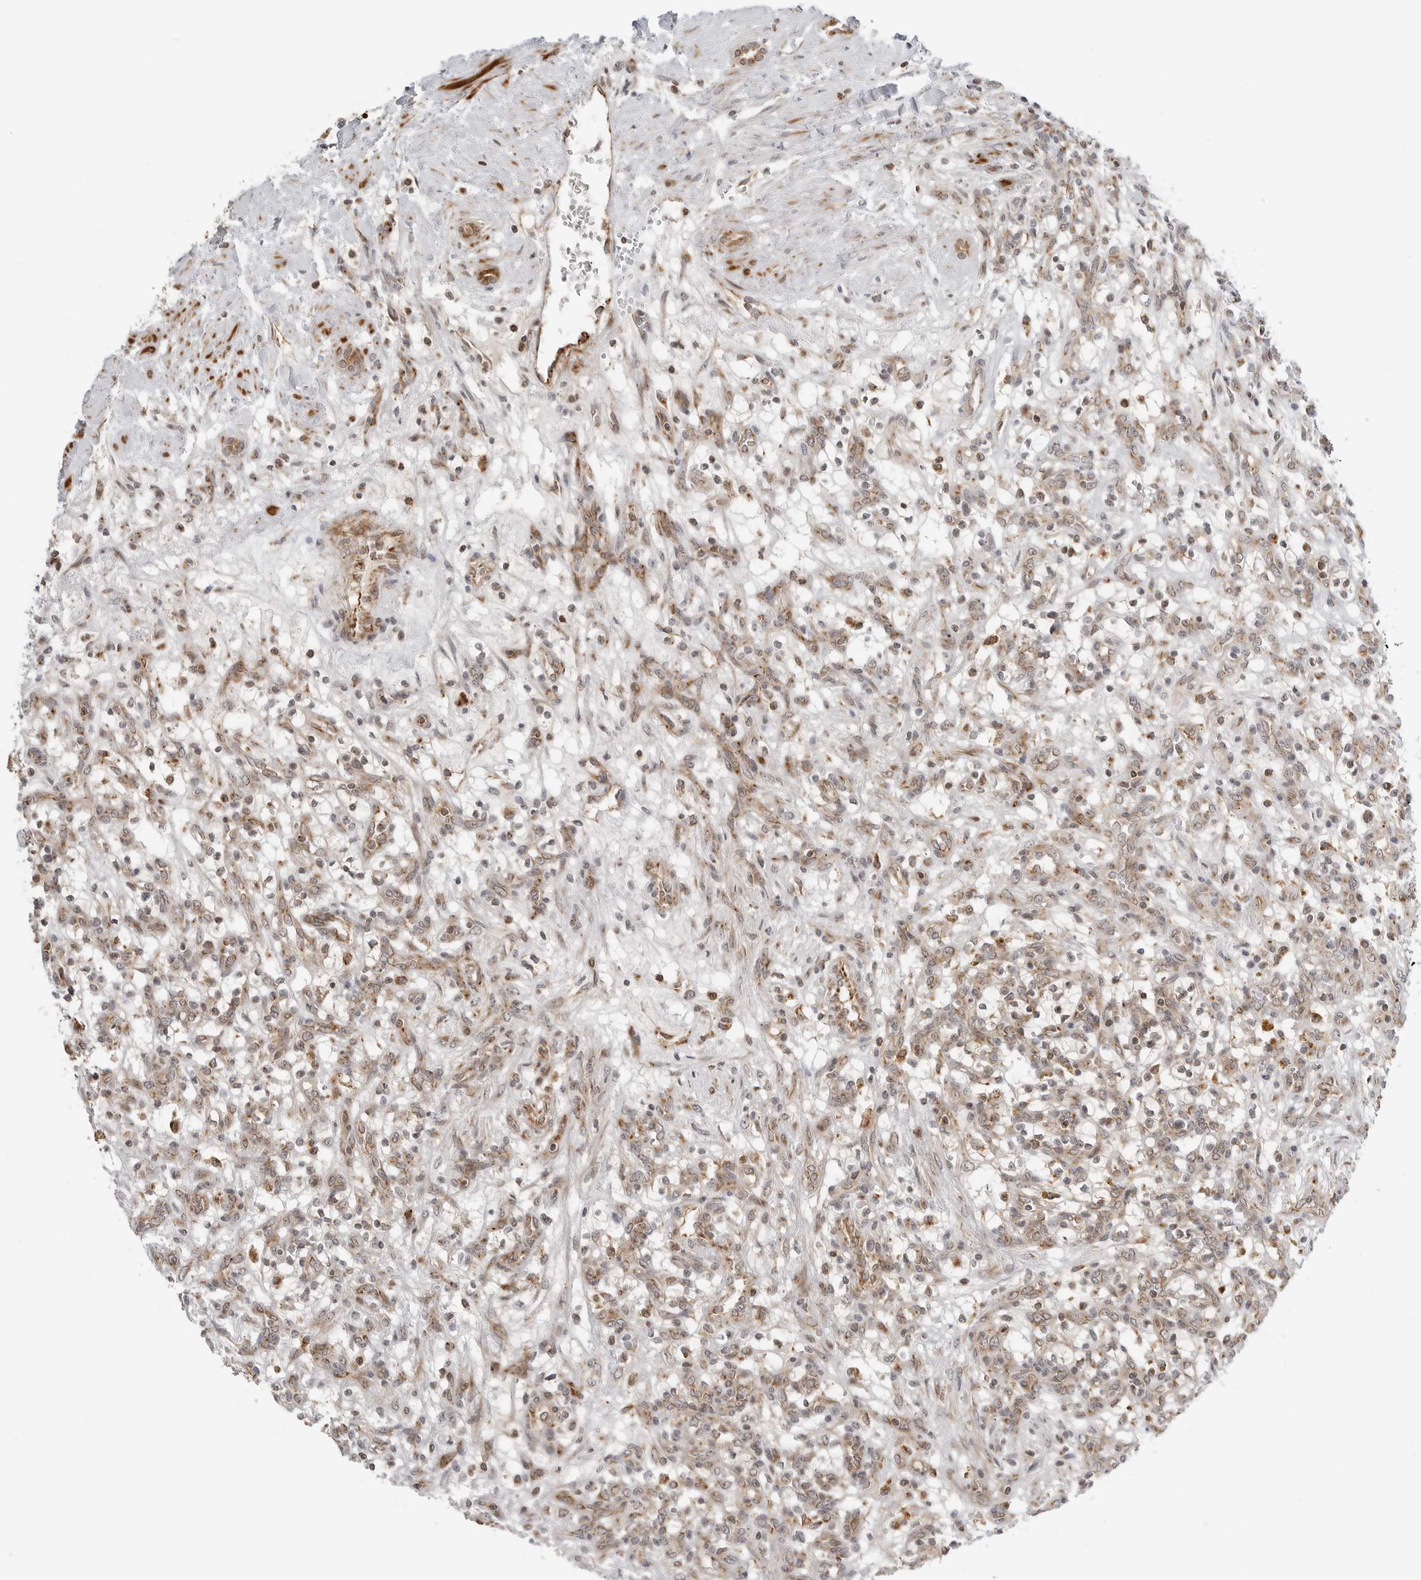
{"staining": {"intensity": "weak", "quantity": ">75%", "location": "cytoplasmic/membranous"}, "tissue": "renal cancer", "cell_type": "Tumor cells", "image_type": "cancer", "snomed": [{"axis": "morphology", "description": "Adenocarcinoma, NOS"}, {"axis": "topography", "description": "Kidney"}], "caption": "Tumor cells show low levels of weak cytoplasmic/membranous positivity in approximately >75% of cells in human renal cancer.", "gene": "PEX2", "patient": {"sex": "female", "age": 57}}